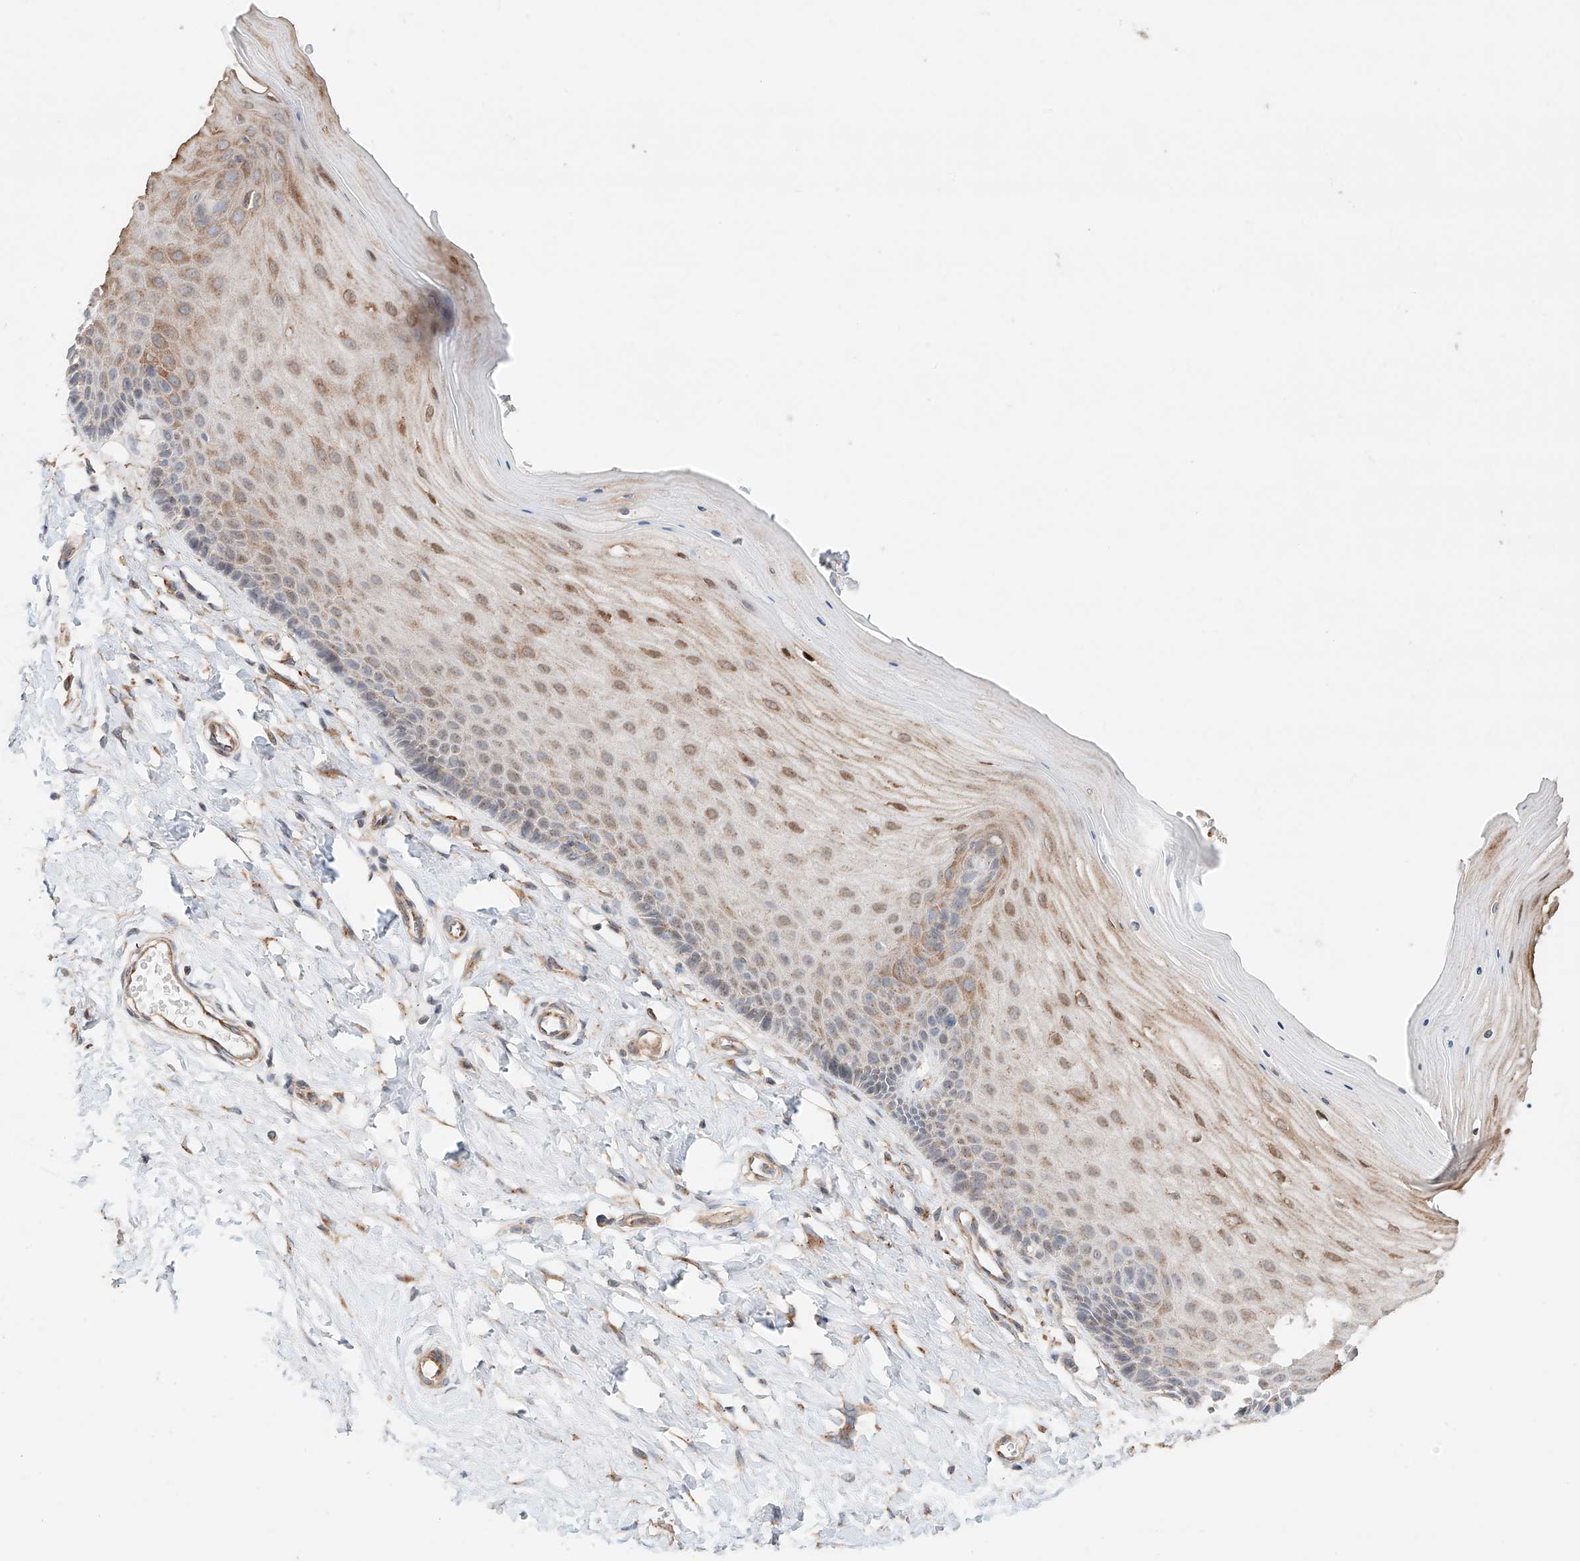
{"staining": {"intensity": "negative", "quantity": "none", "location": "none"}, "tissue": "cervix", "cell_type": "Glandular cells", "image_type": "normal", "snomed": [{"axis": "morphology", "description": "Normal tissue, NOS"}, {"axis": "topography", "description": "Cervix"}], "caption": "A photomicrograph of cervix stained for a protein reveals no brown staining in glandular cells. The staining is performed using DAB brown chromogen with nuclei counter-stained in using hematoxylin.", "gene": "MOSPD1", "patient": {"sex": "female", "age": 55}}